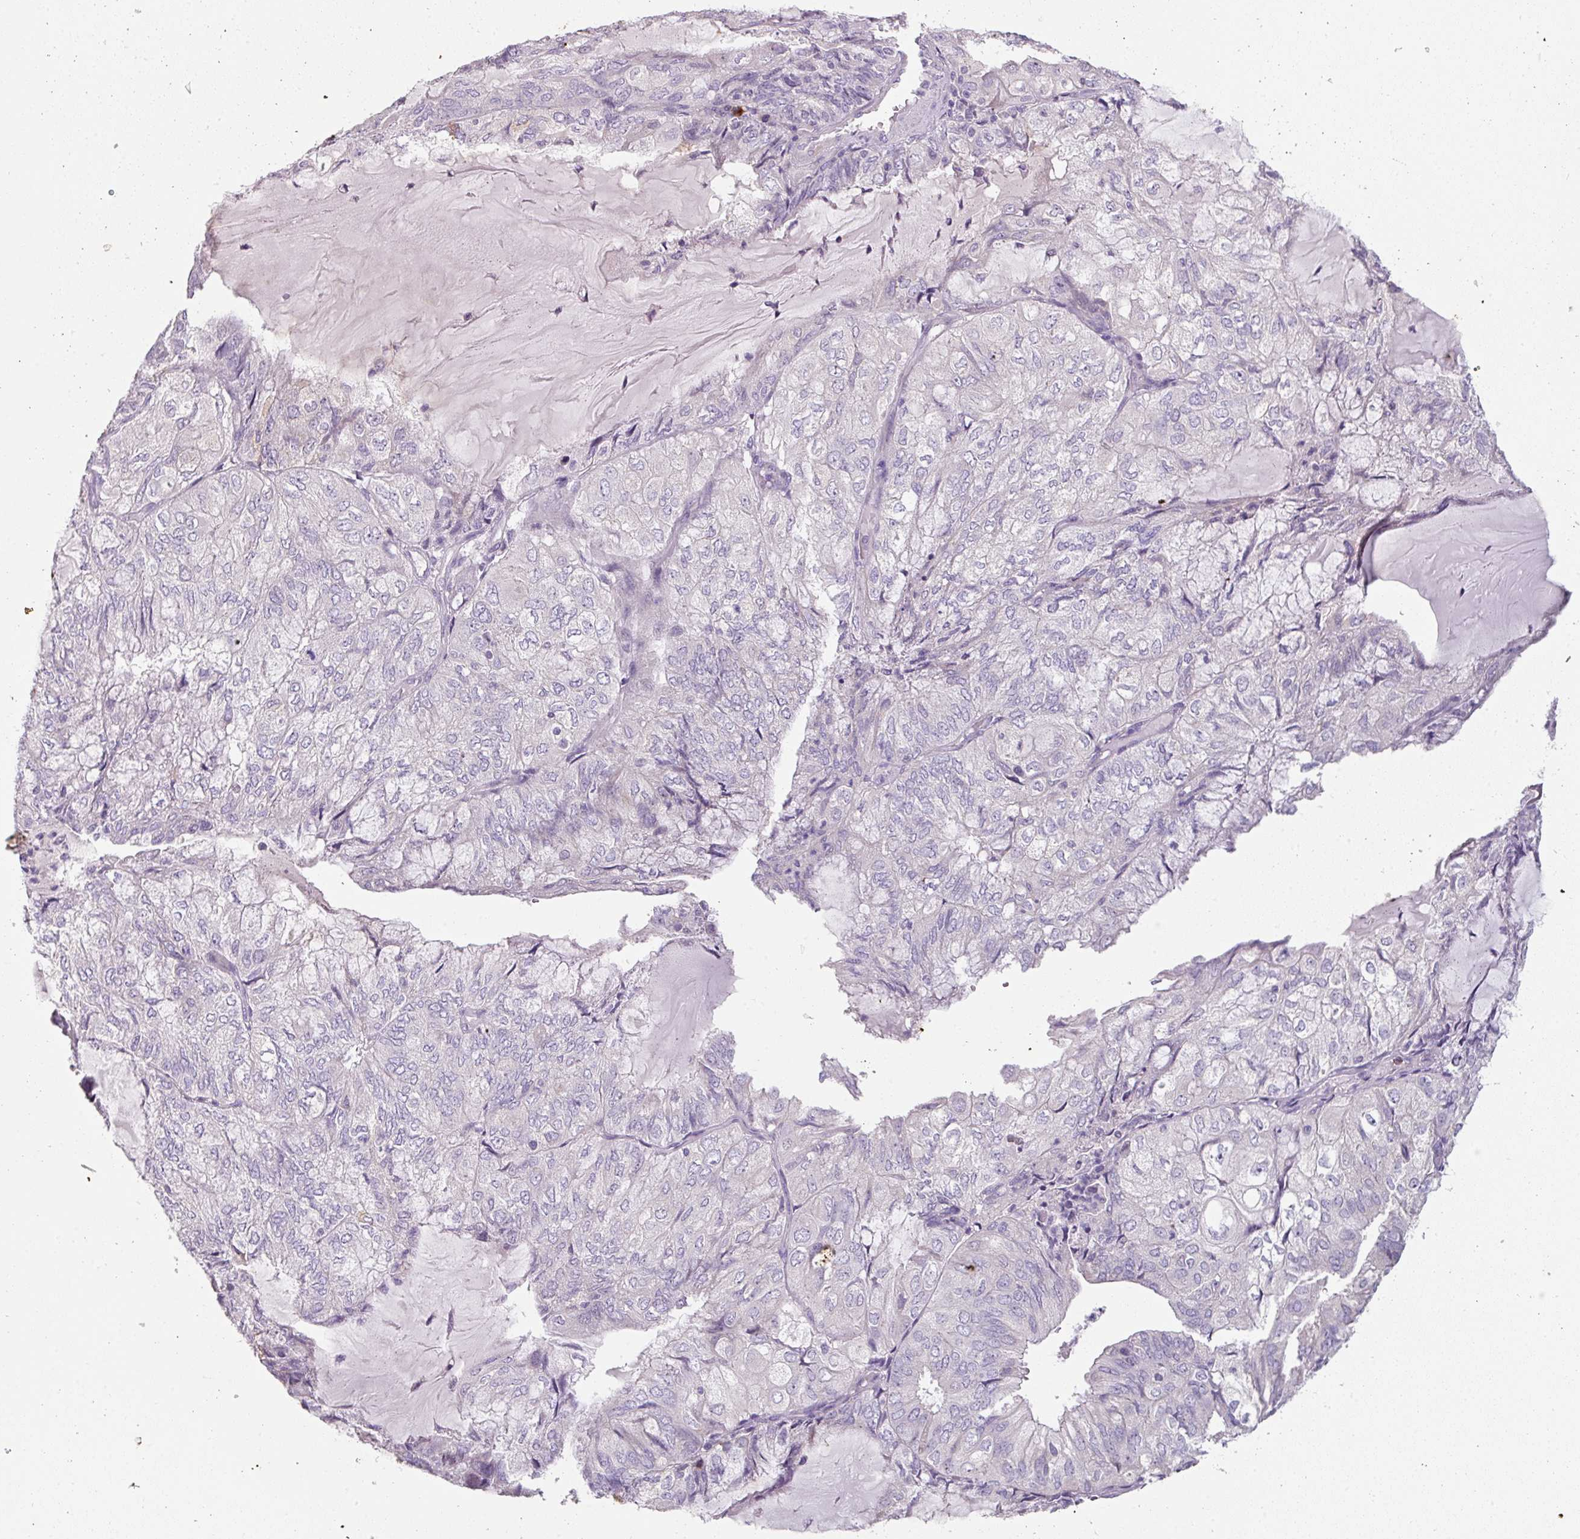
{"staining": {"intensity": "negative", "quantity": "none", "location": "none"}, "tissue": "endometrial cancer", "cell_type": "Tumor cells", "image_type": "cancer", "snomed": [{"axis": "morphology", "description": "Adenocarcinoma, NOS"}, {"axis": "topography", "description": "Endometrium"}], "caption": "This image is of endometrial cancer (adenocarcinoma) stained with immunohistochemistry to label a protein in brown with the nuclei are counter-stained blue. There is no expression in tumor cells.", "gene": "FHAD1", "patient": {"sex": "female", "age": 81}}